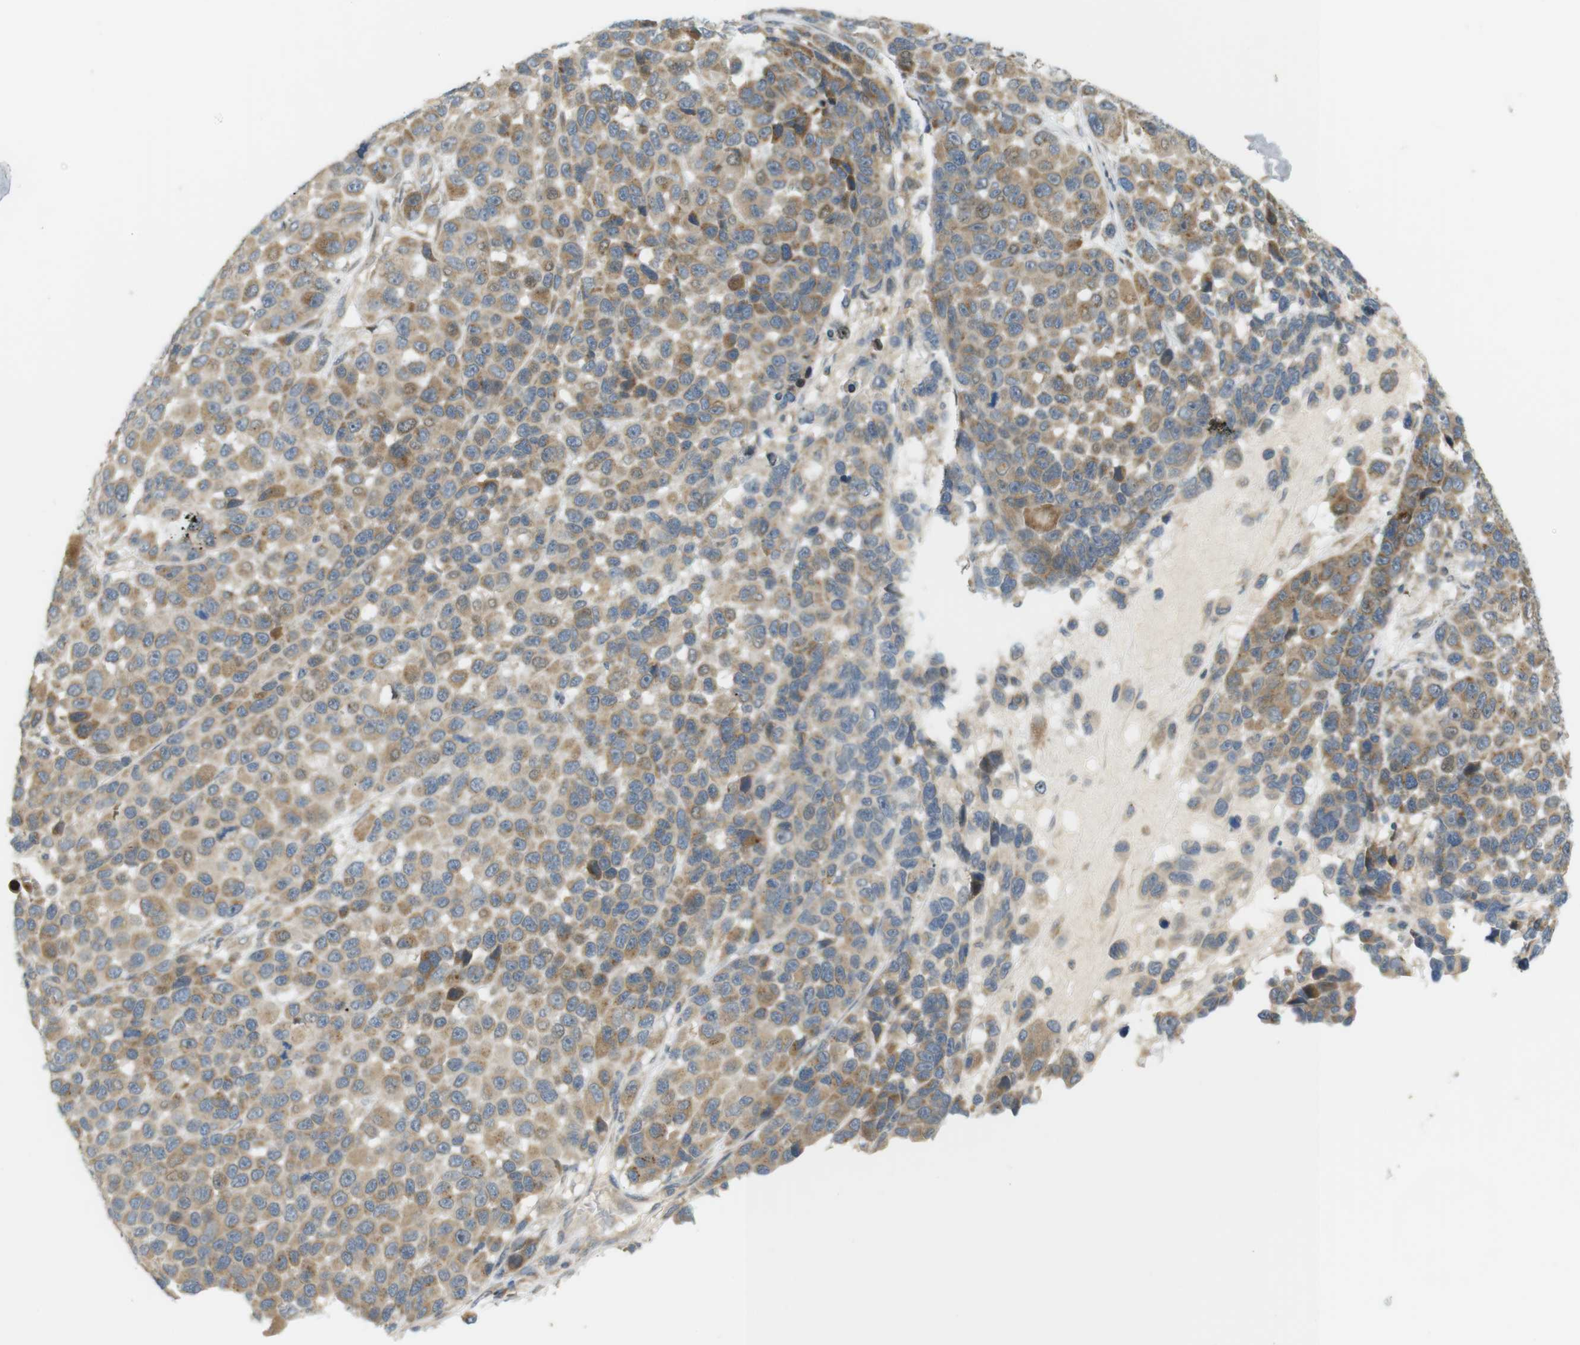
{"staining": {"intensity": "moderate", "quantity": ">75%", "location": "cytoplasmic/membranous"}, "tissue": "melanoma", "cell_type": "Tumor cells", "image_type": "cancer", "snomed": [{"axis": "morphology", "description": "Malignant melanoma, NOS"}, {"axis": "topography", "description": "Skin"}], "caption": "Tumor cells exhibit medium levels of moderate cytoplasmic/membranous expression in approximately >75% of cells in human melanoma.", "gene": "CLRN3", "patient": {"sex": "male", "age": 53}}